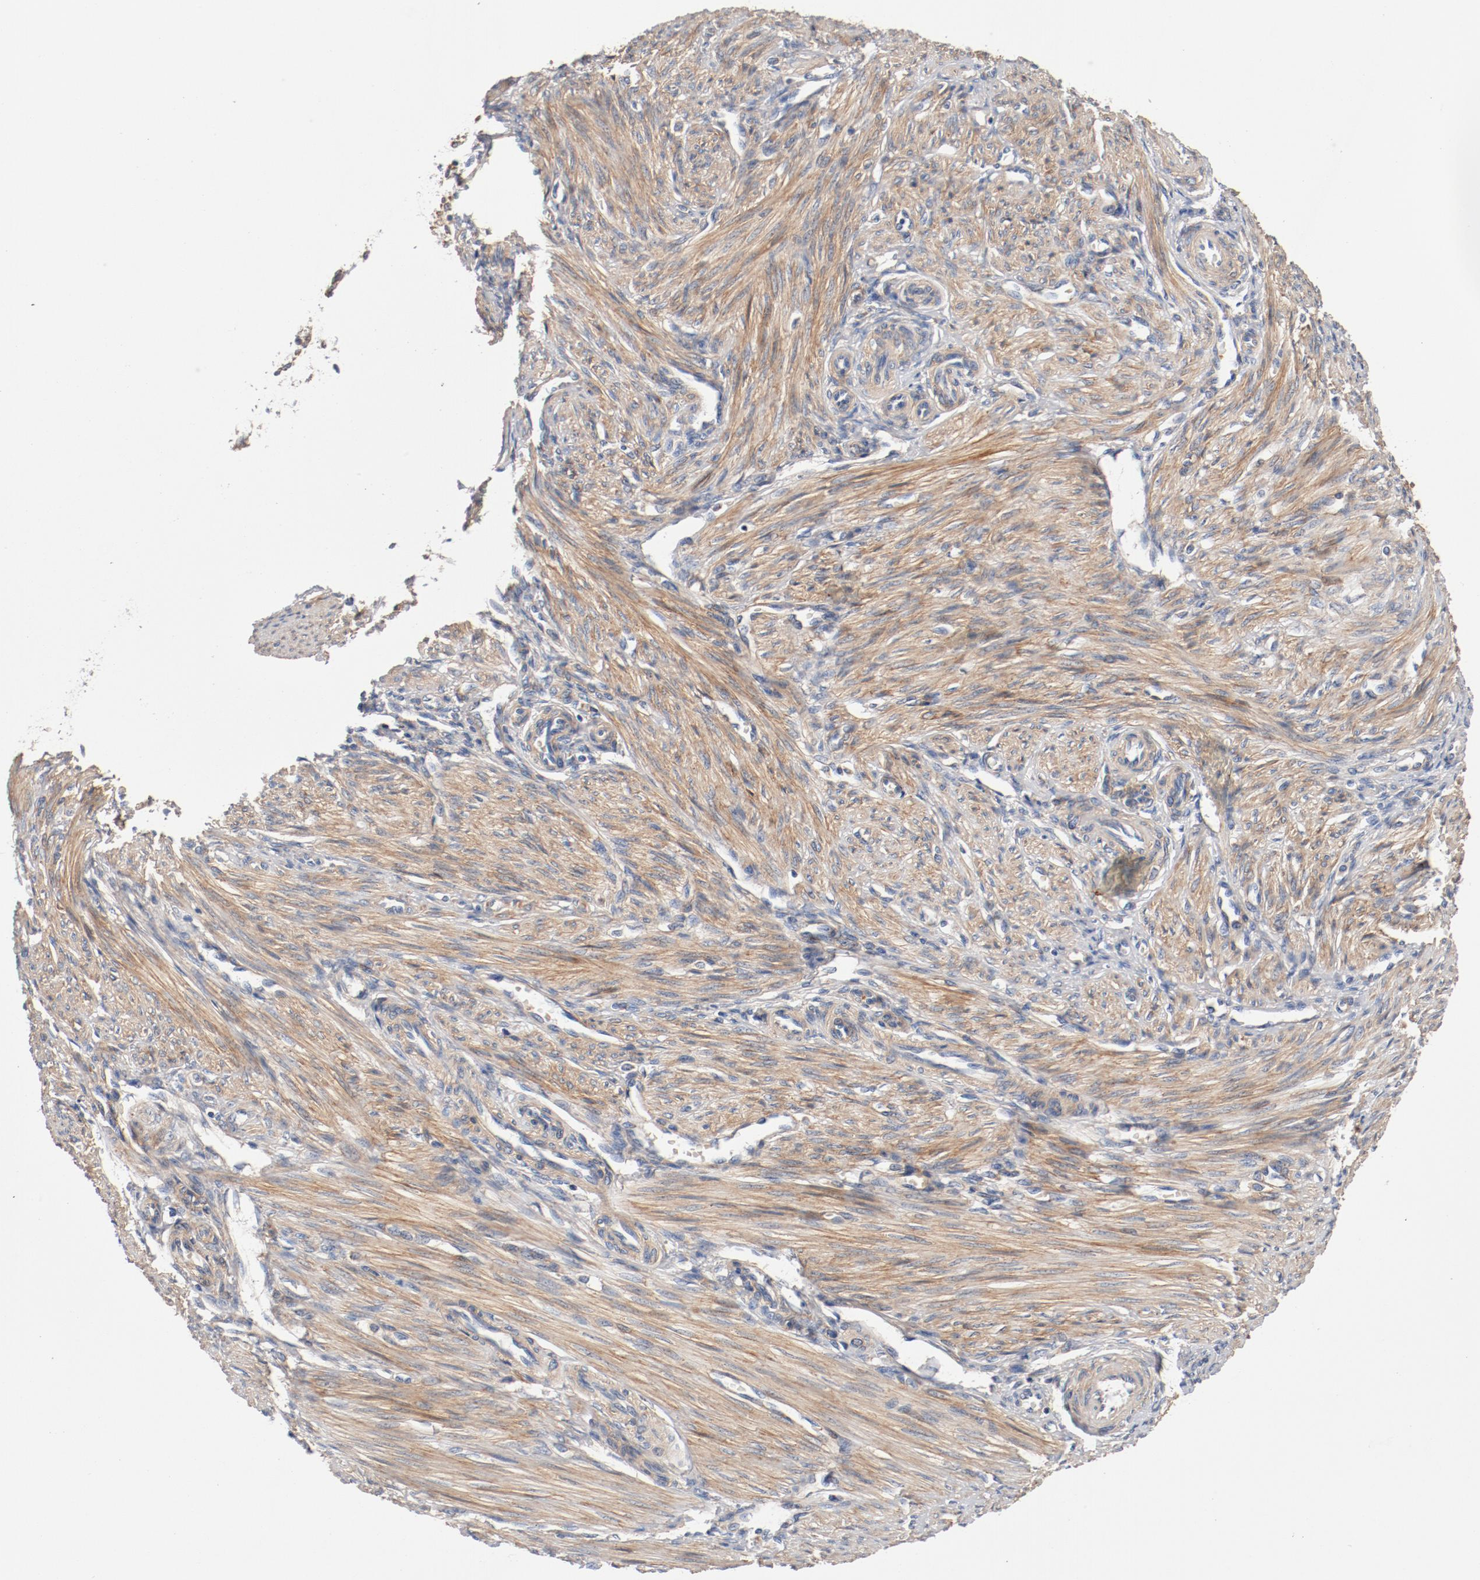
{"staining": {"intensity": "moderate", "quantity": ">75%", "location": "cytoplasmic/membranous"}, "tissue": "endometrium", "cell_type": "Glandular cells", "image_type": "normal", "snomed": [{"axis": "morphology", "description": "Normal tissue, NOS"}, {"axis": "topography", "description": "Endometrium"}], "caption": "This histopathology image reveals immunohistochemistry (IHC) staining of normal endometrium, with medium moderate cytoplasmic/membranous positivity in approximately >75% of glandular cells.", "gene": "ILK", "patient": {"sex": "female", "age": 27}}